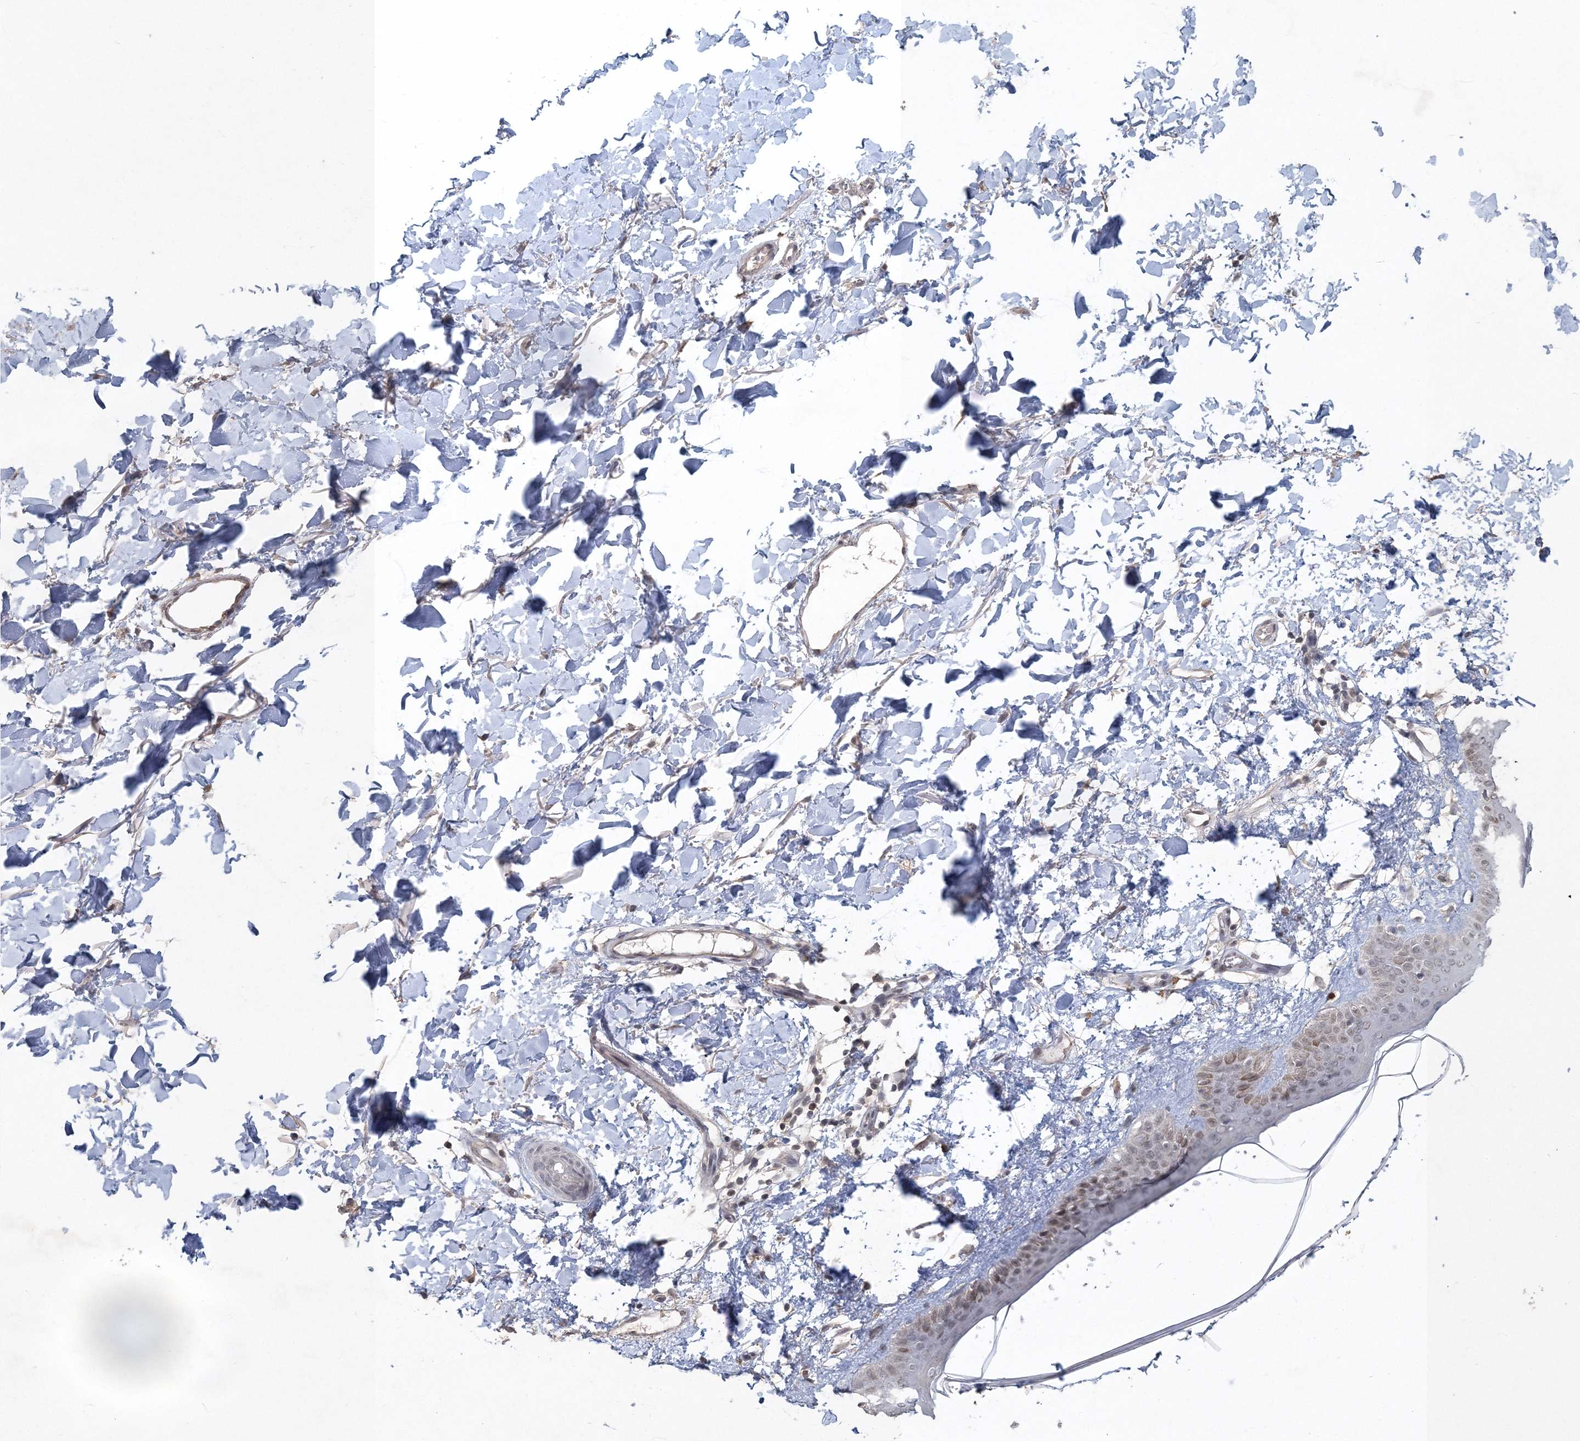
{"staining": {"intensity": "weak", "quantity": ">75%", "location": "cytoplasmic/membranous,nuclear"}, "tissue": "skin", "cell_type": "Fibroblasts", "image_type": "normal", "snomed": [{"axis": "morphology", "description": "Normal tissue, NOS"}, {"axis": "topography", "description": "Skin"}], "caption": "The photomicrograph shows staining of unremarkable skin, revealing weak cytoplasmic/membranous,nuclear protein expression (brown color) within fibroblasts.", "gene": "UIMC1", "patient": {"sex": "female", "age": 58}}